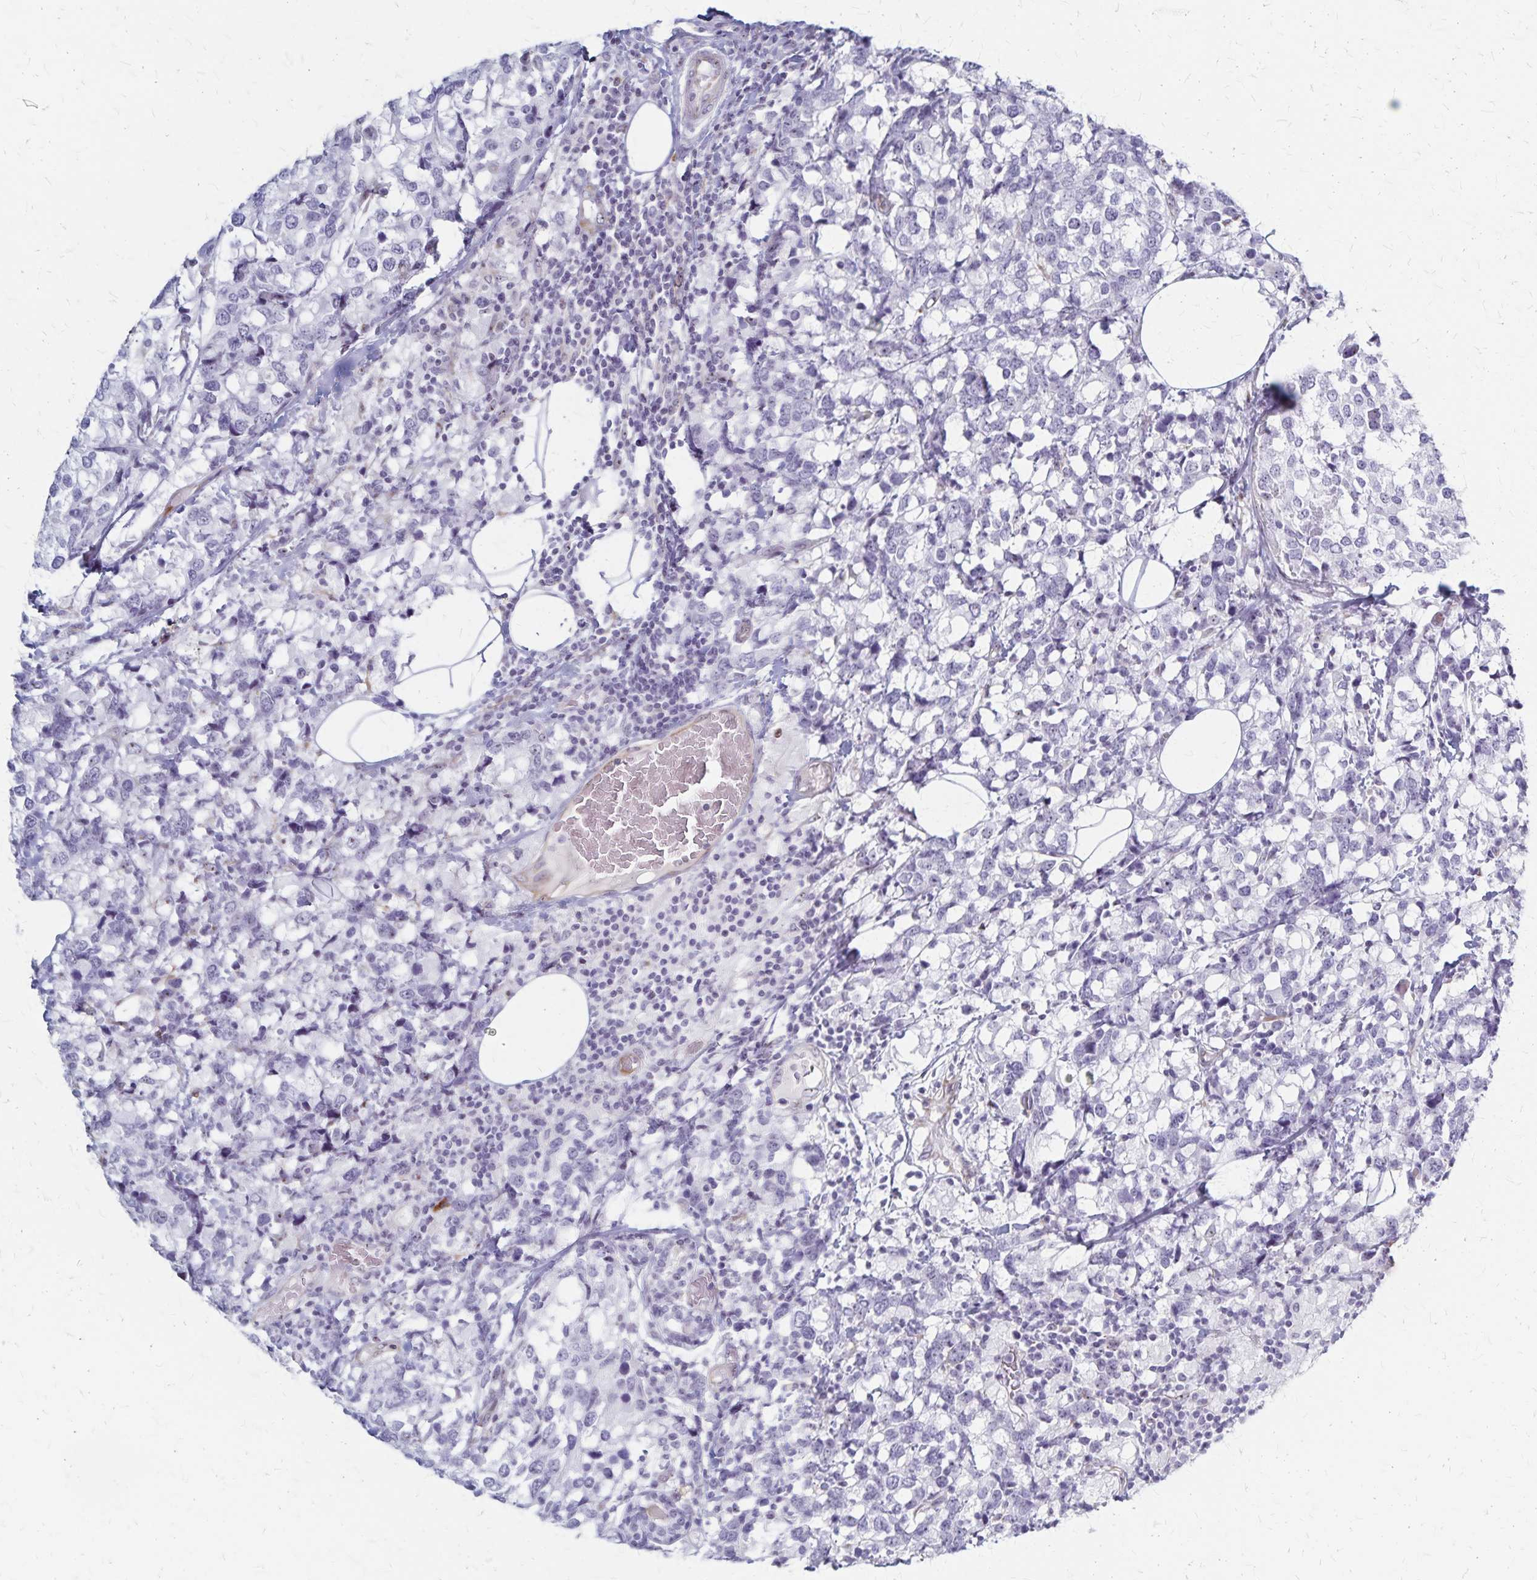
{"staining": {"intensity": "negative", "quantity": "none", "location": "none"}, "tissue": "breast cancer", "cell_type": "Tumor cells", "image_type": "cancer", "snomed": [{"axis": "morphology", "description": "Lobular carcinoma"}, {"axis": "topography", "description": "Breast"}], "caption": "DAB (3,3'-diaminobenzidine) immunohistochemical staining of human breast cancer demonstrates no significant positivity in tumor cells.", "gene": "DLK2", "patient": {"sex": "female", "age": 59}}